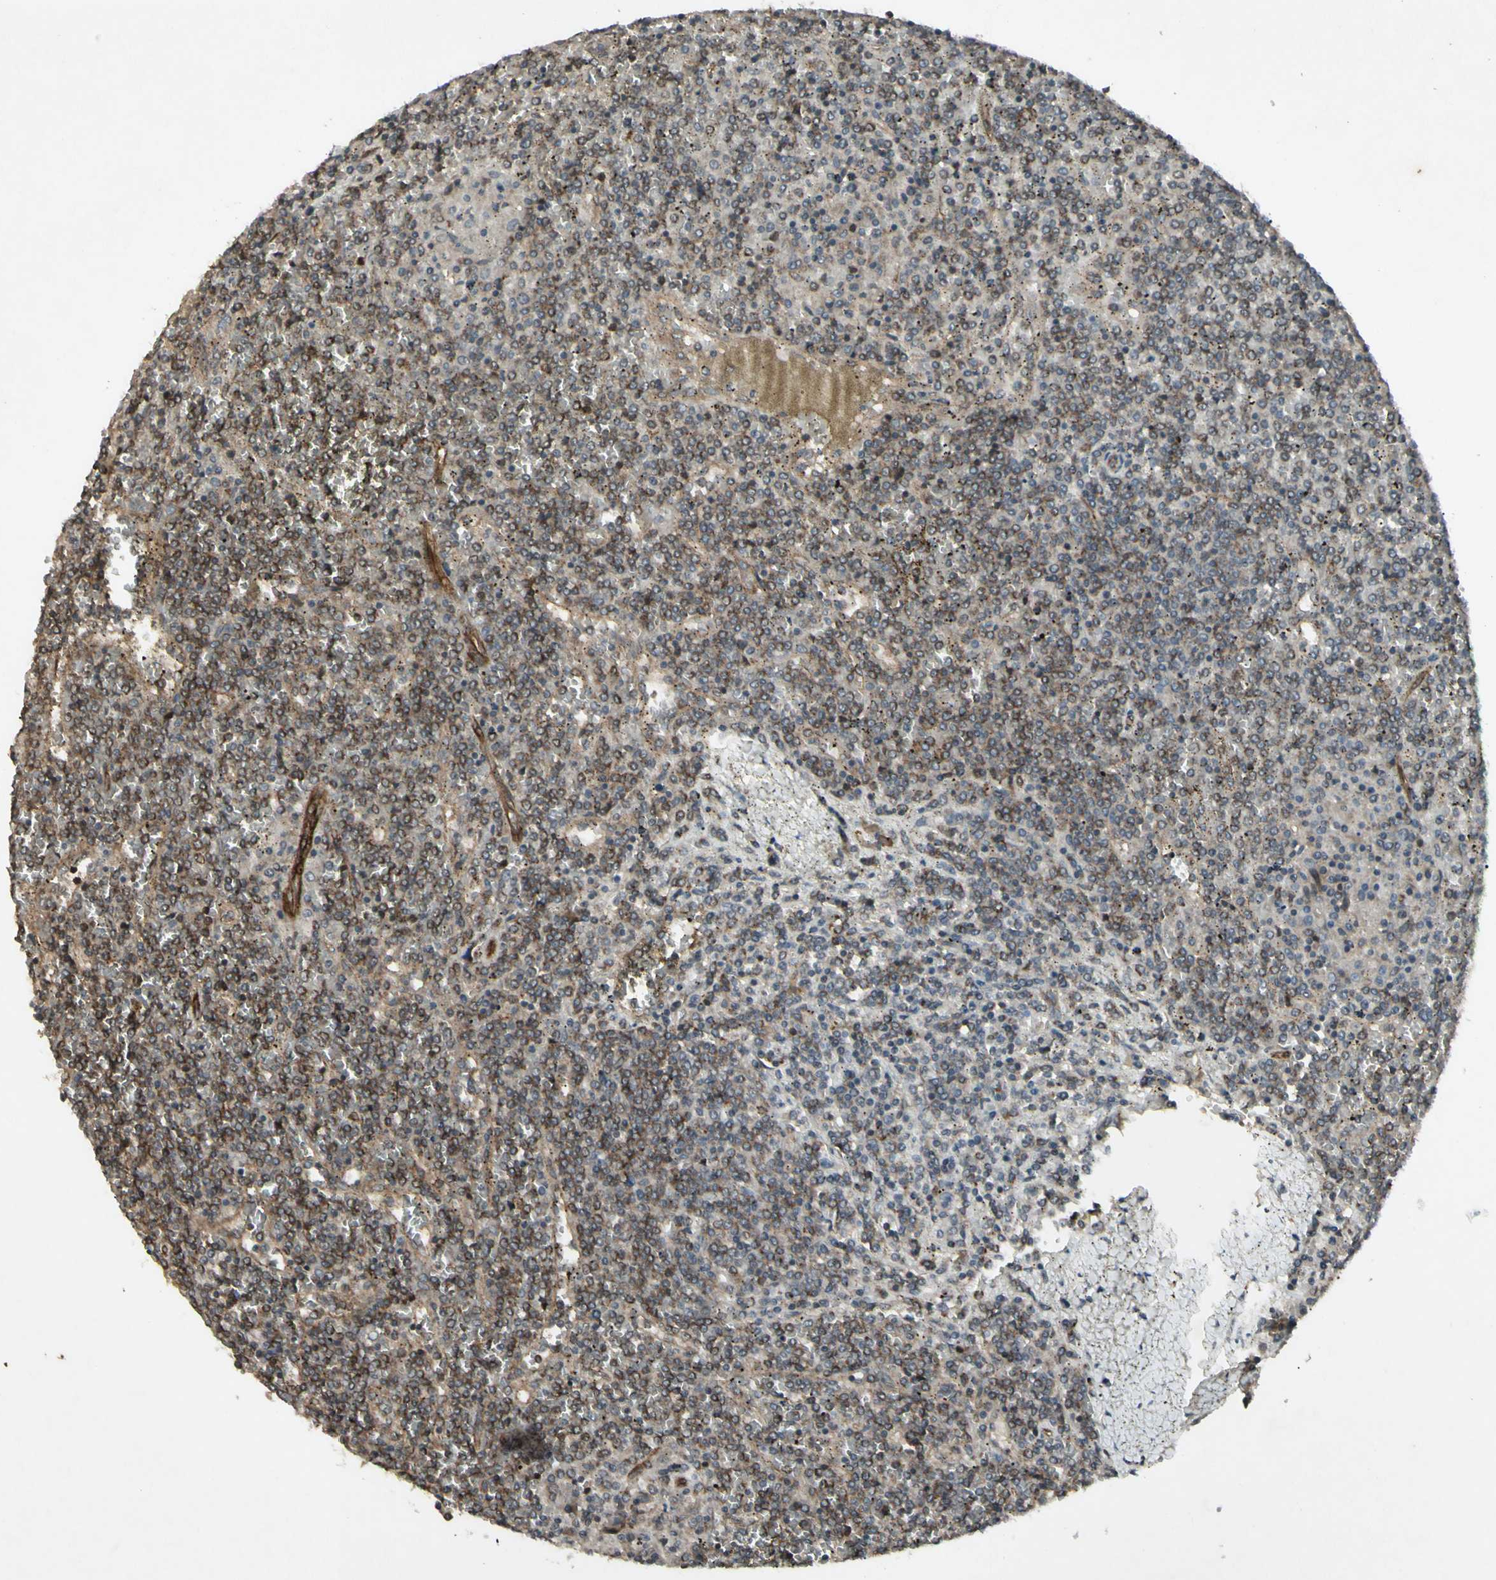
{"staining": {"intensity": "weak", "quantity": ">75%", "location": "cytoplasmic/membranous"}, "tissue": "lymphoma", "cell_type": "Tumor cells", "image_type": "cancer", "snomed": [{"axis": "morphology", "description": "Malignant lymphoma, non-Hodgkin's type, Low grade"}, {"axis": "topography", "description": "Spleen"}], "caption": "Immunohistochemical staining of lymphoma reveals low levels of weak cytoplasmic/membranous protein staining in about >75% of tumor cells.", "gene": "JAG1", "patient": {"sex": "female", "age": 19}}